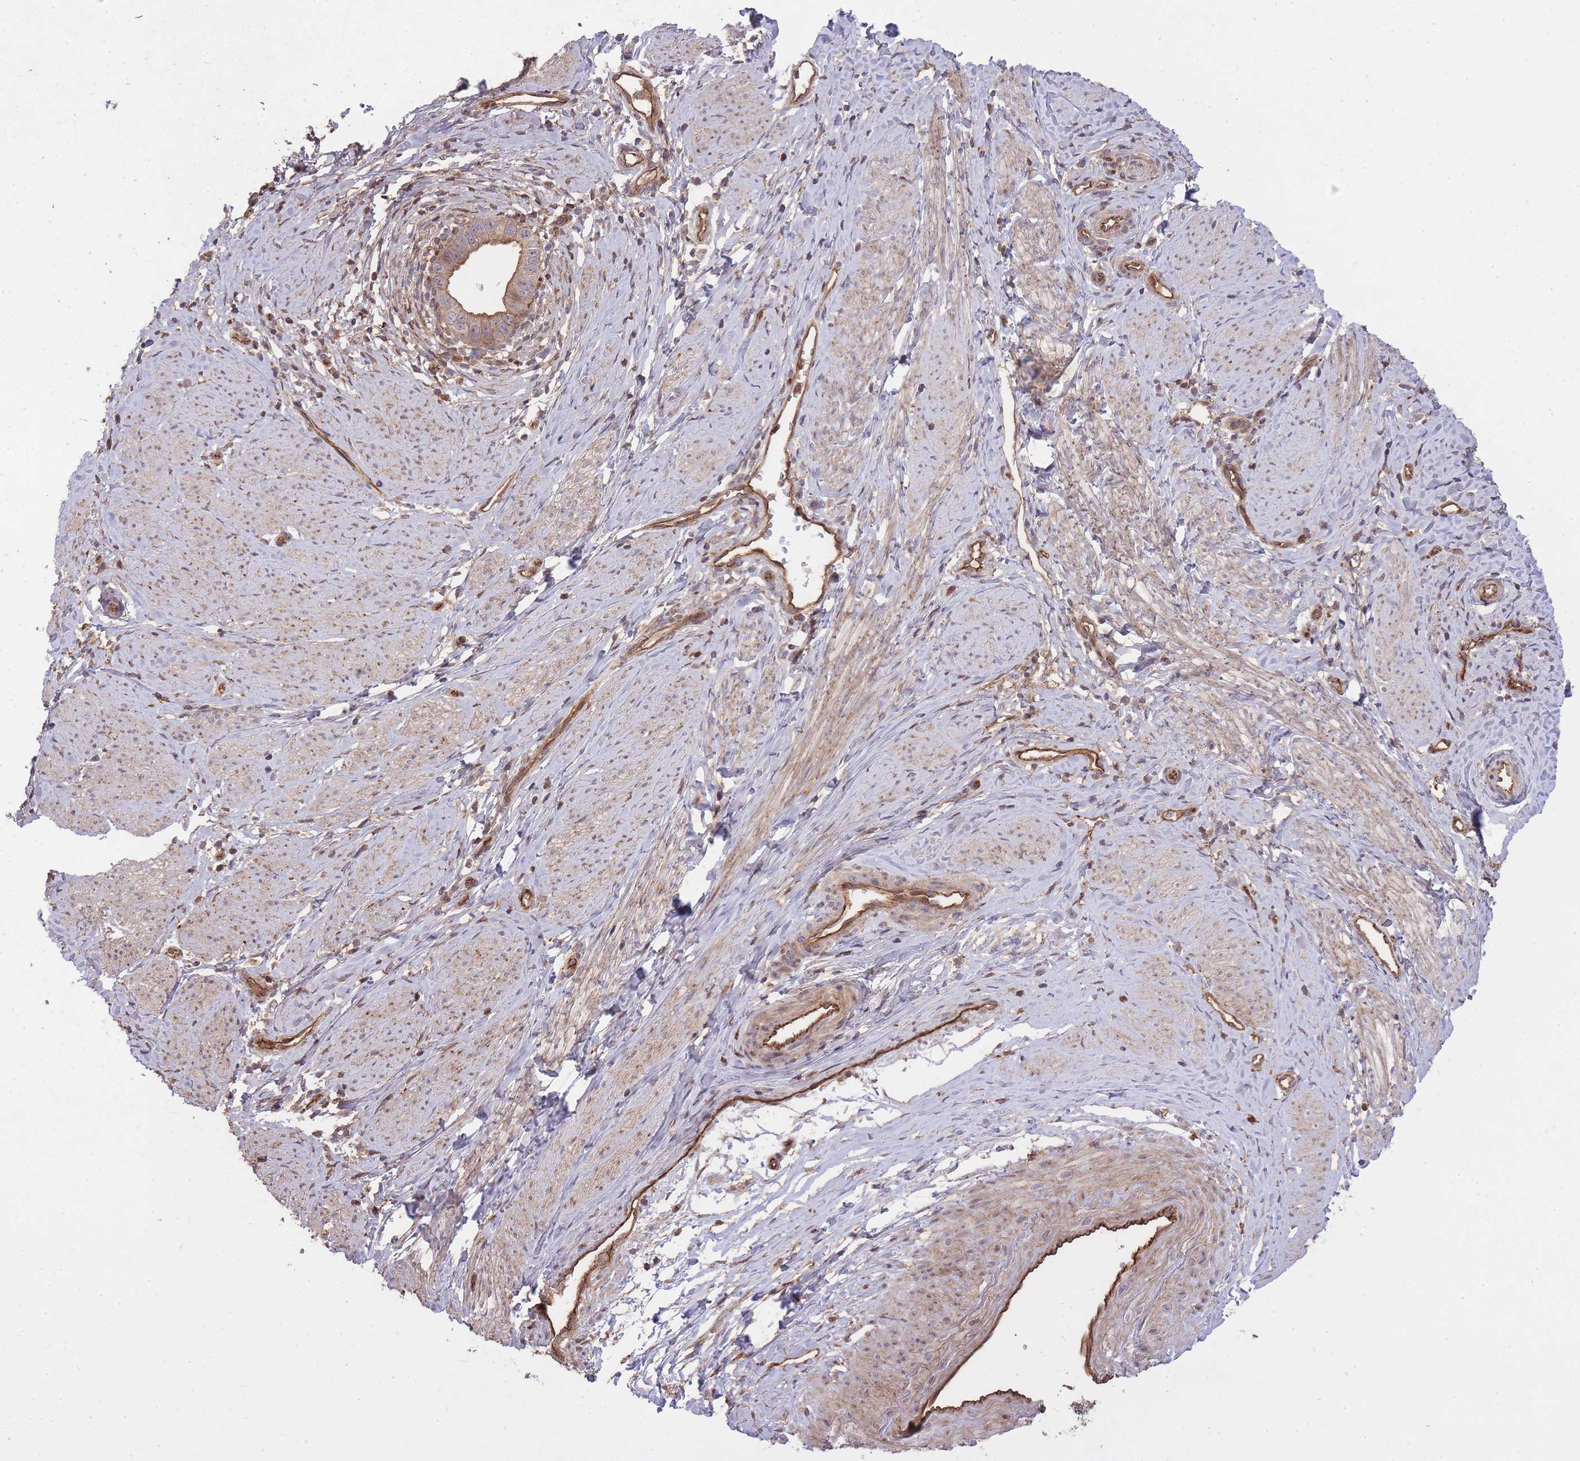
{"staining": {"intensity": "weak", "quantity": ">75%", "location": "cytoplasmic/membranous"}, "tissue": "cervical cancer", "cell_type": "Tumor cells", "image_type": "cancer", "snomed": [{"axis": "morphology", "description": "Adenocarcinoma, NOS"}, {"axis": "topography", "description": "Cervix"}], "caption": "The immunohistochemical stain shows weak cytoplasmic/membranous expression in tumor cells of cervical adenocarcinoma tissue.", "gene": "PLD1", "patient": {"sex": "female", "age": 36}}